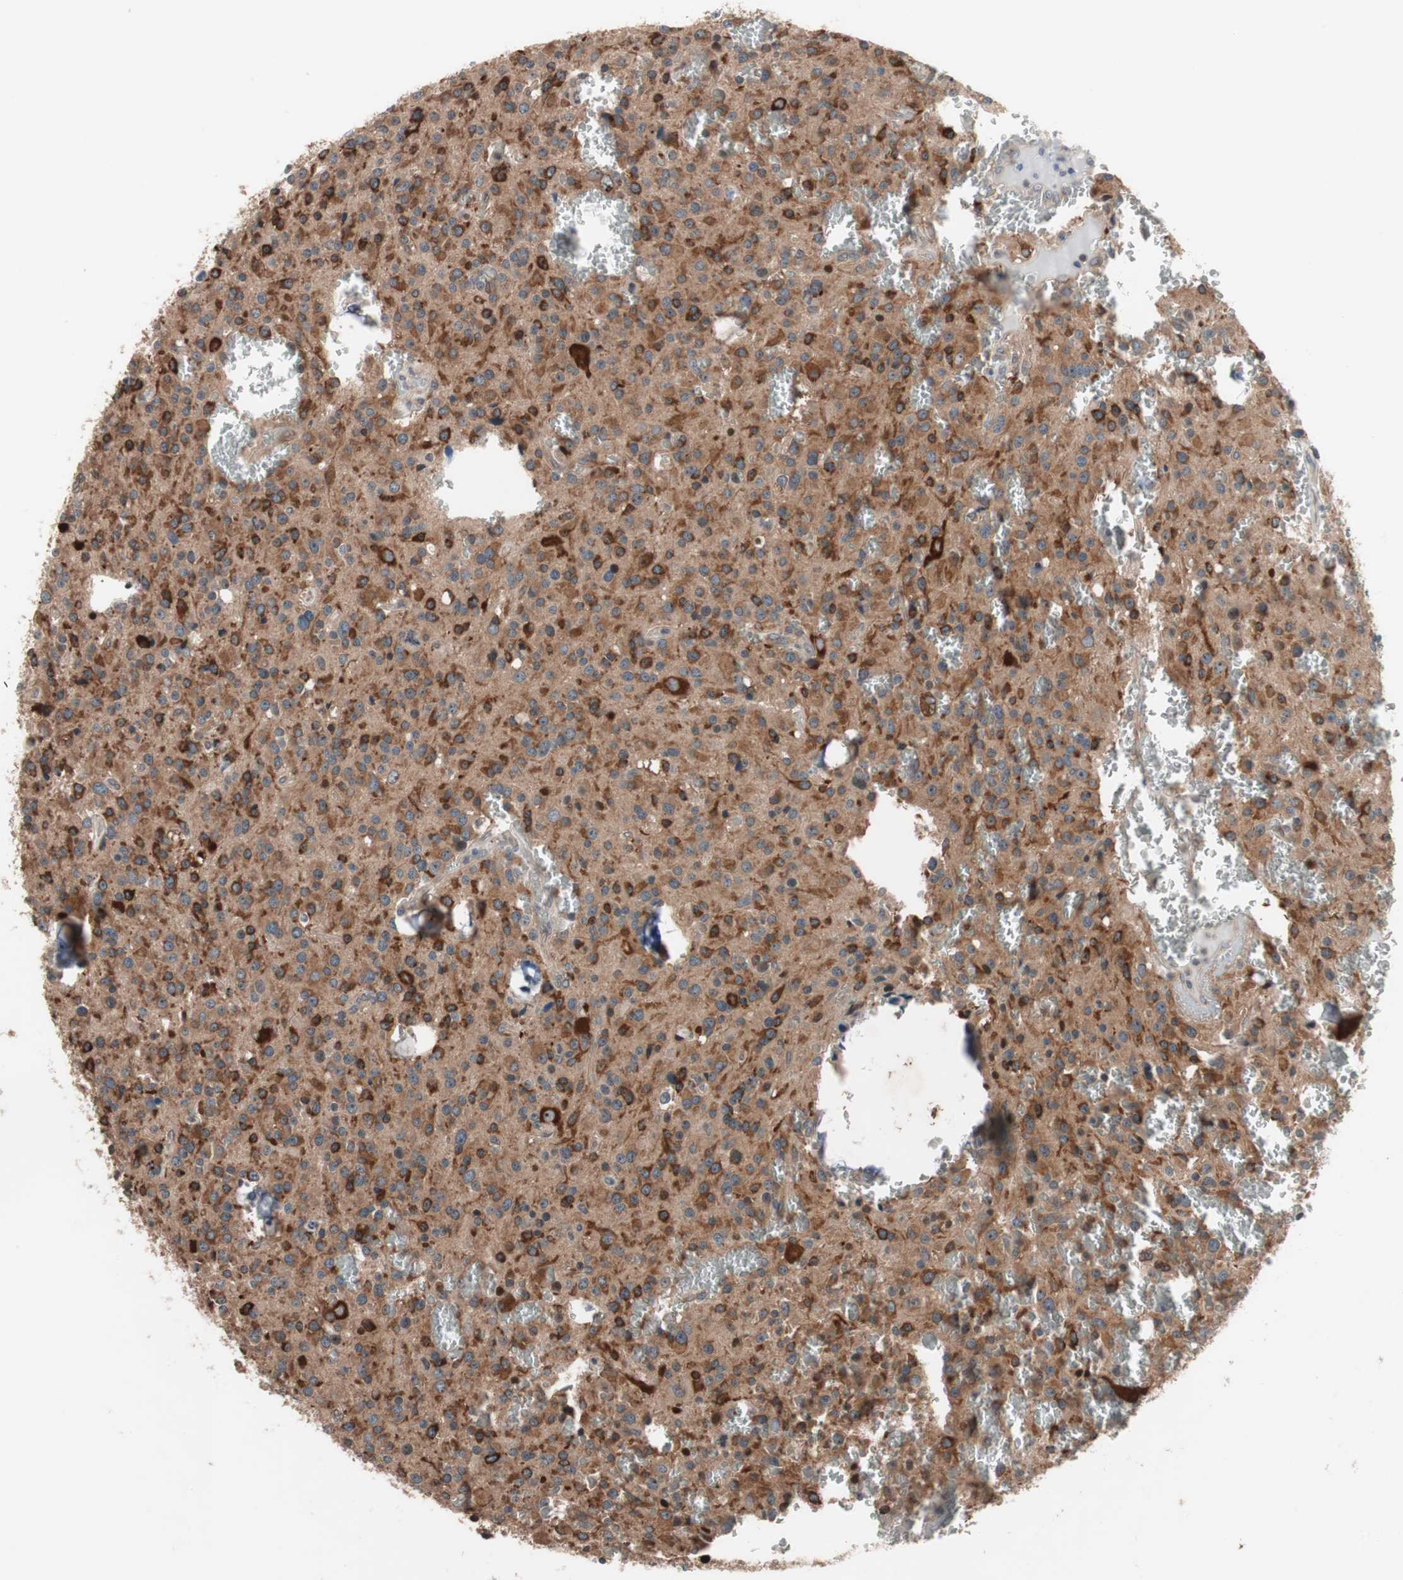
{"staining": {"intensity": "moderate", "quantity": "25%-75%", "location": "cytoplasmic/membranous"}, "tissue": "glioma", "cell_type": "Tumor cells", "image_type": "cancer", "snomed": [{"axis": "morphology", "description": "Glioma, malignant, Low grade"}, {"axis": "topography", "description": "Brain"}], "caption": "Glioma stained for a protein (brown) displays moderate cytoplasmic/membranous positive staining in approximately 25%-75% of tumor cells.", "gene": "IRS1", "patient": {"sex": "male", "age": 58}}